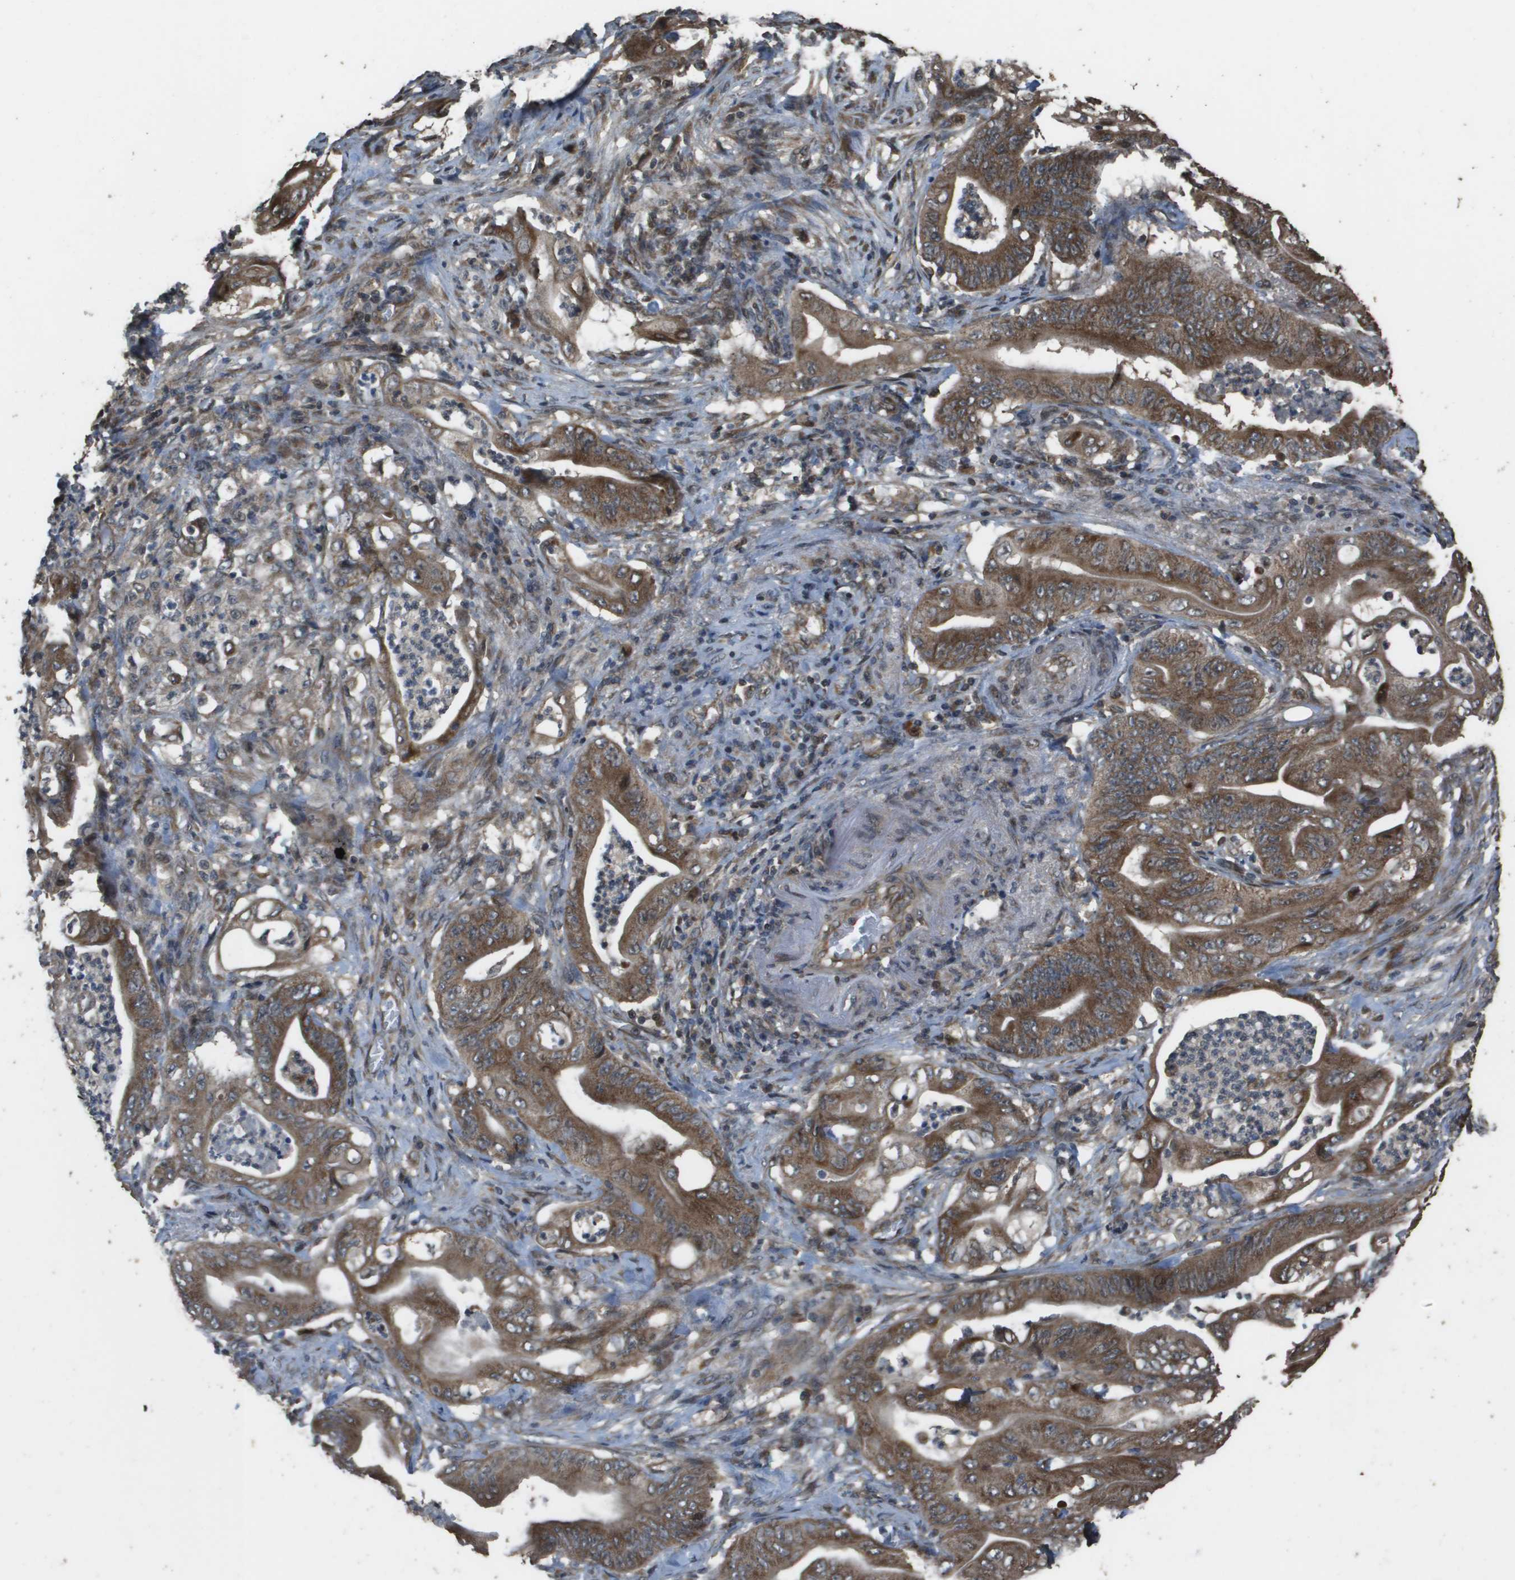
{"staining": {"intensity": "strong", "quantity": ">75%", "location": "cytoplasmic/membranous"}, "tissue": "stomach cancer", "cell_type": "Tumor cells", "image_type": "cancer", "snomed": [{"axis": "morphology", "description": "Adenocarcinoma, NOS"}, {"axis": "topography", "description": "Stomach"}], "caption": "Immunohistochemical staining of human stomach adenocarcinoma displays strong cytoplasmic/membranous protein positivity in approximately >75% of tumor cells. The staining was performed using DAB to visualize the protein expression in brown, while the nuclei were stained in blue with hematoxylin (Magnification: 20x).", "gene": "FIG4", "patient": {"sex": "female", "age": 73}}